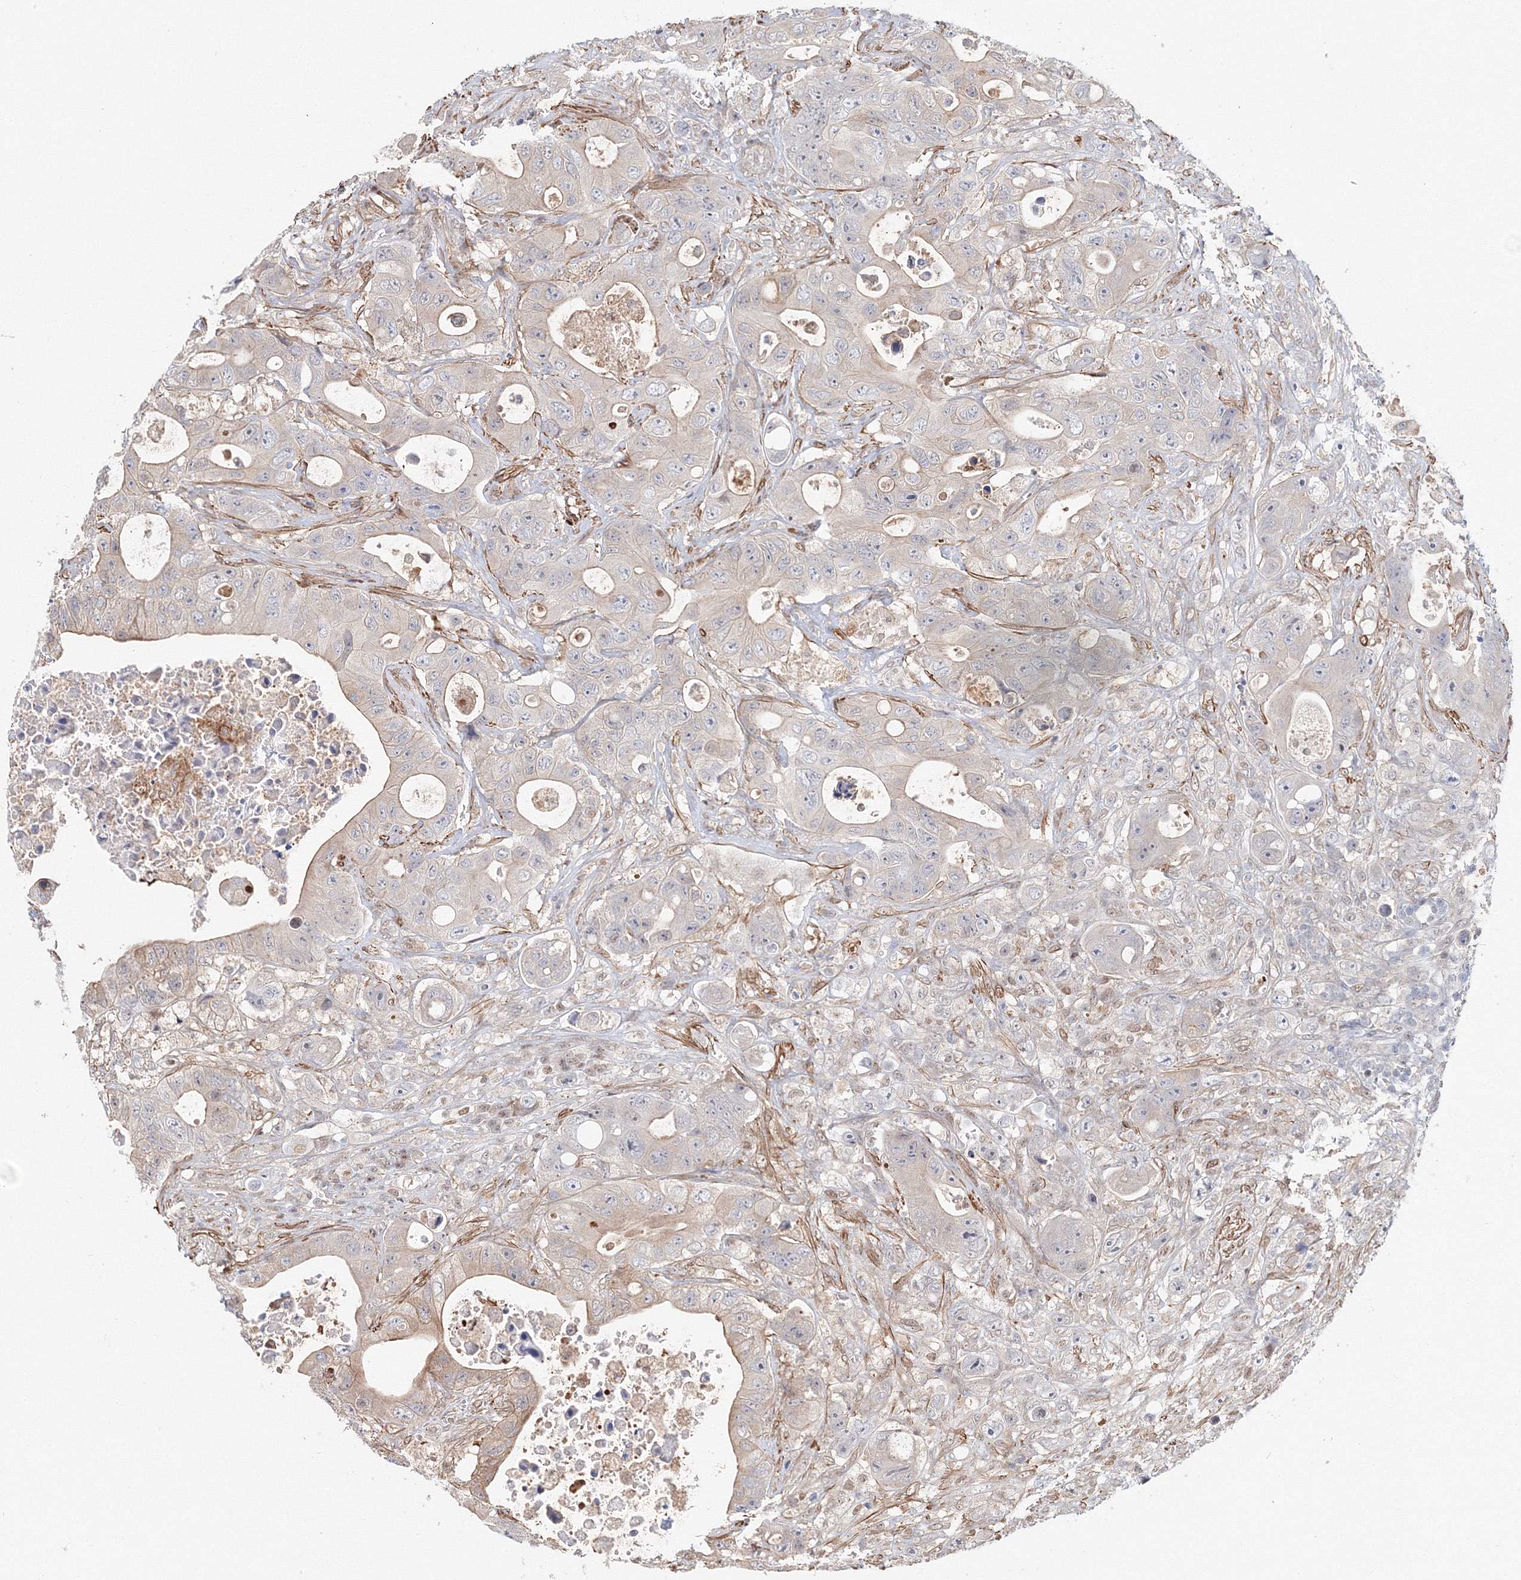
{"staining": {"intensity": "weak", "quantity": "<25%", "location": "cytoplasmic/membranous"}, "tissue": "colorectal cancer", "cell_type": "Tumor cells", "image_type": "cancer", "snomed": [{"axis": "morphology", "description": "Adenocarcinoma, NOS"}, {"axis": "topography", "description": "Colon"}], "caption": "Image shows no significant protein staining in tumor cells of adenocarcinoma (colorectal).", "gene": "ARHGAP21", "patient": {"sex": "female", "age": 46}}